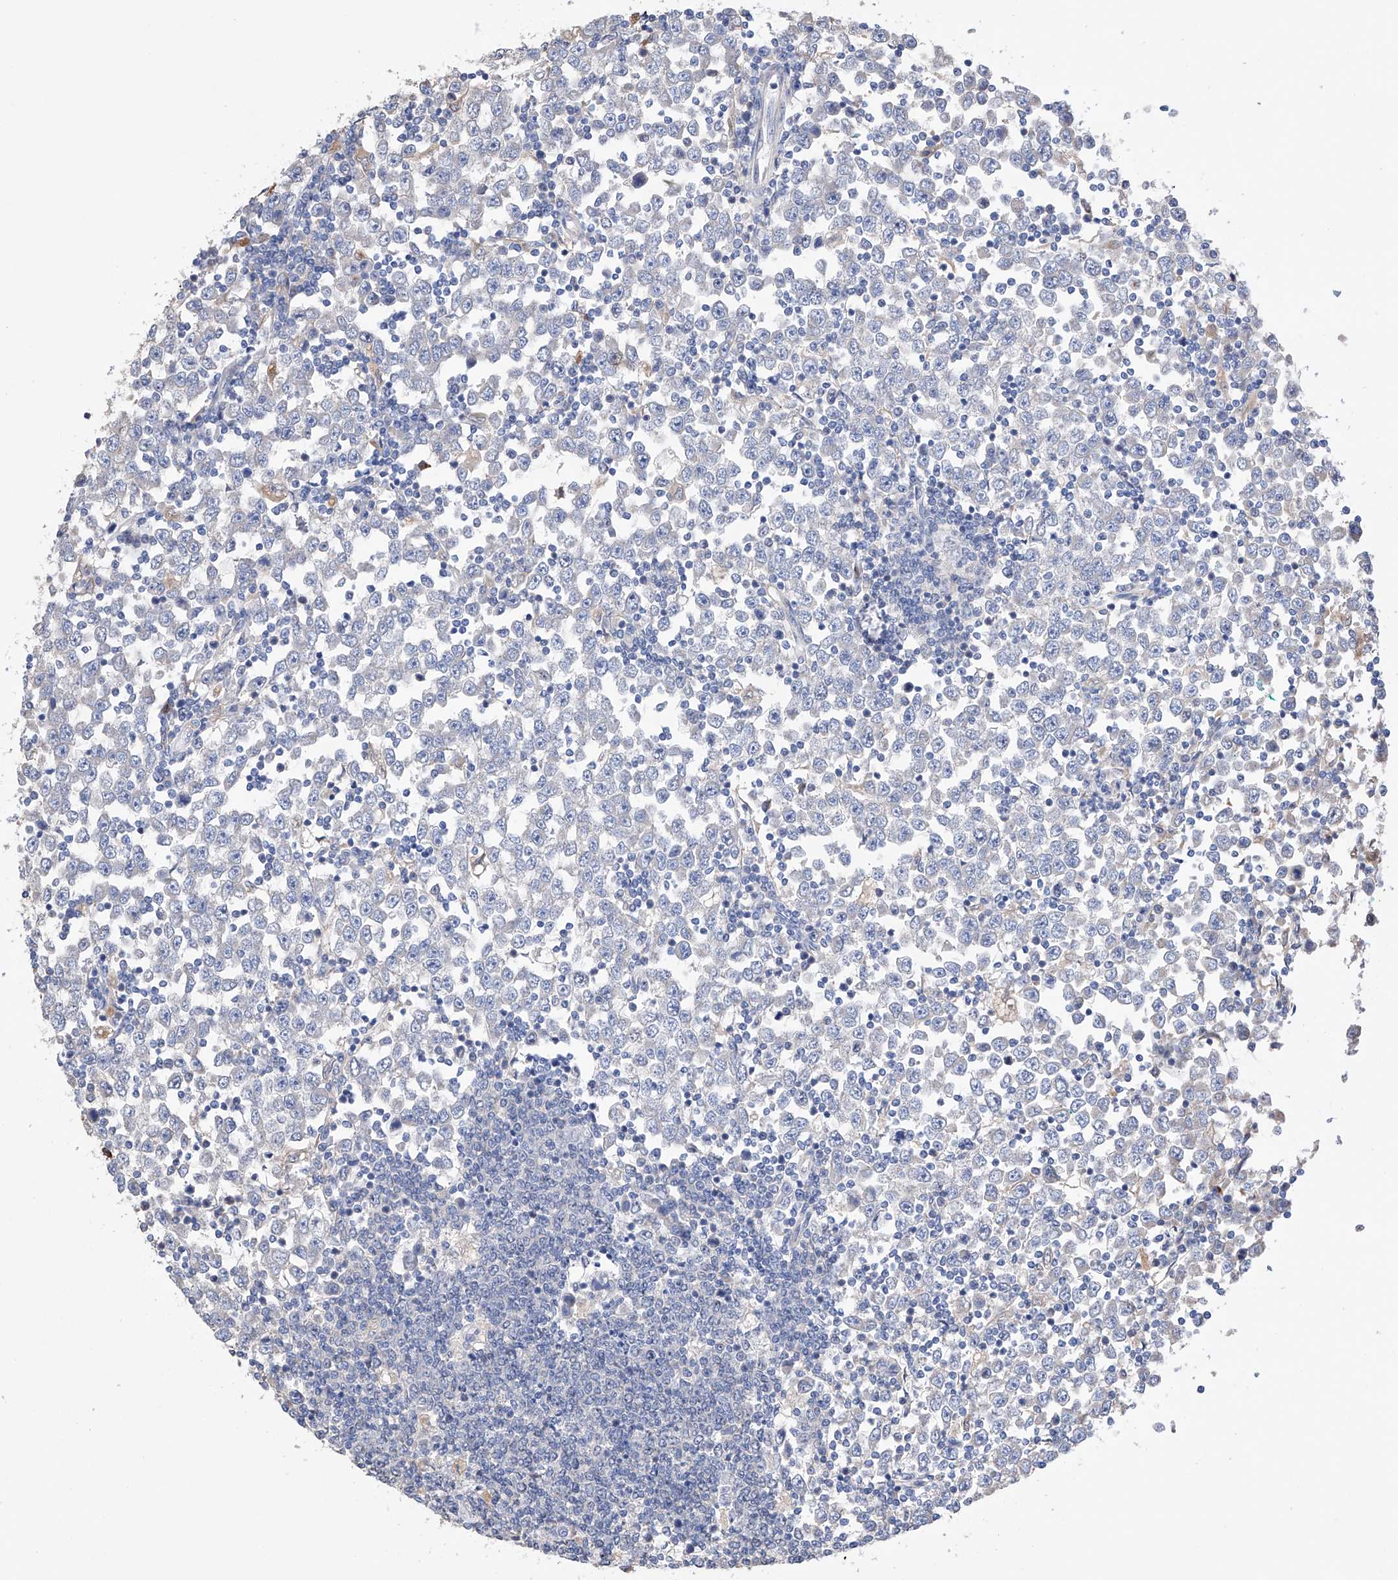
{"staining": {"intensity": "negative", "quantity": "none", "location": "none"}, "tissue": "testis cancer", "cell_type": "Tumor cells", "image_type": "cancer", "snomed": [{"axis": "morphology", "description": "Seminoma, NOS"}, {"axis": "topography", "description": "Testis"}], "caption": "Tumor cells show no significant protein positivity in testis cancer (seminoma). Nuclei are stained in blue.", "gene": "AFG1L", "patient": {"sex": "male", "age": 65}}